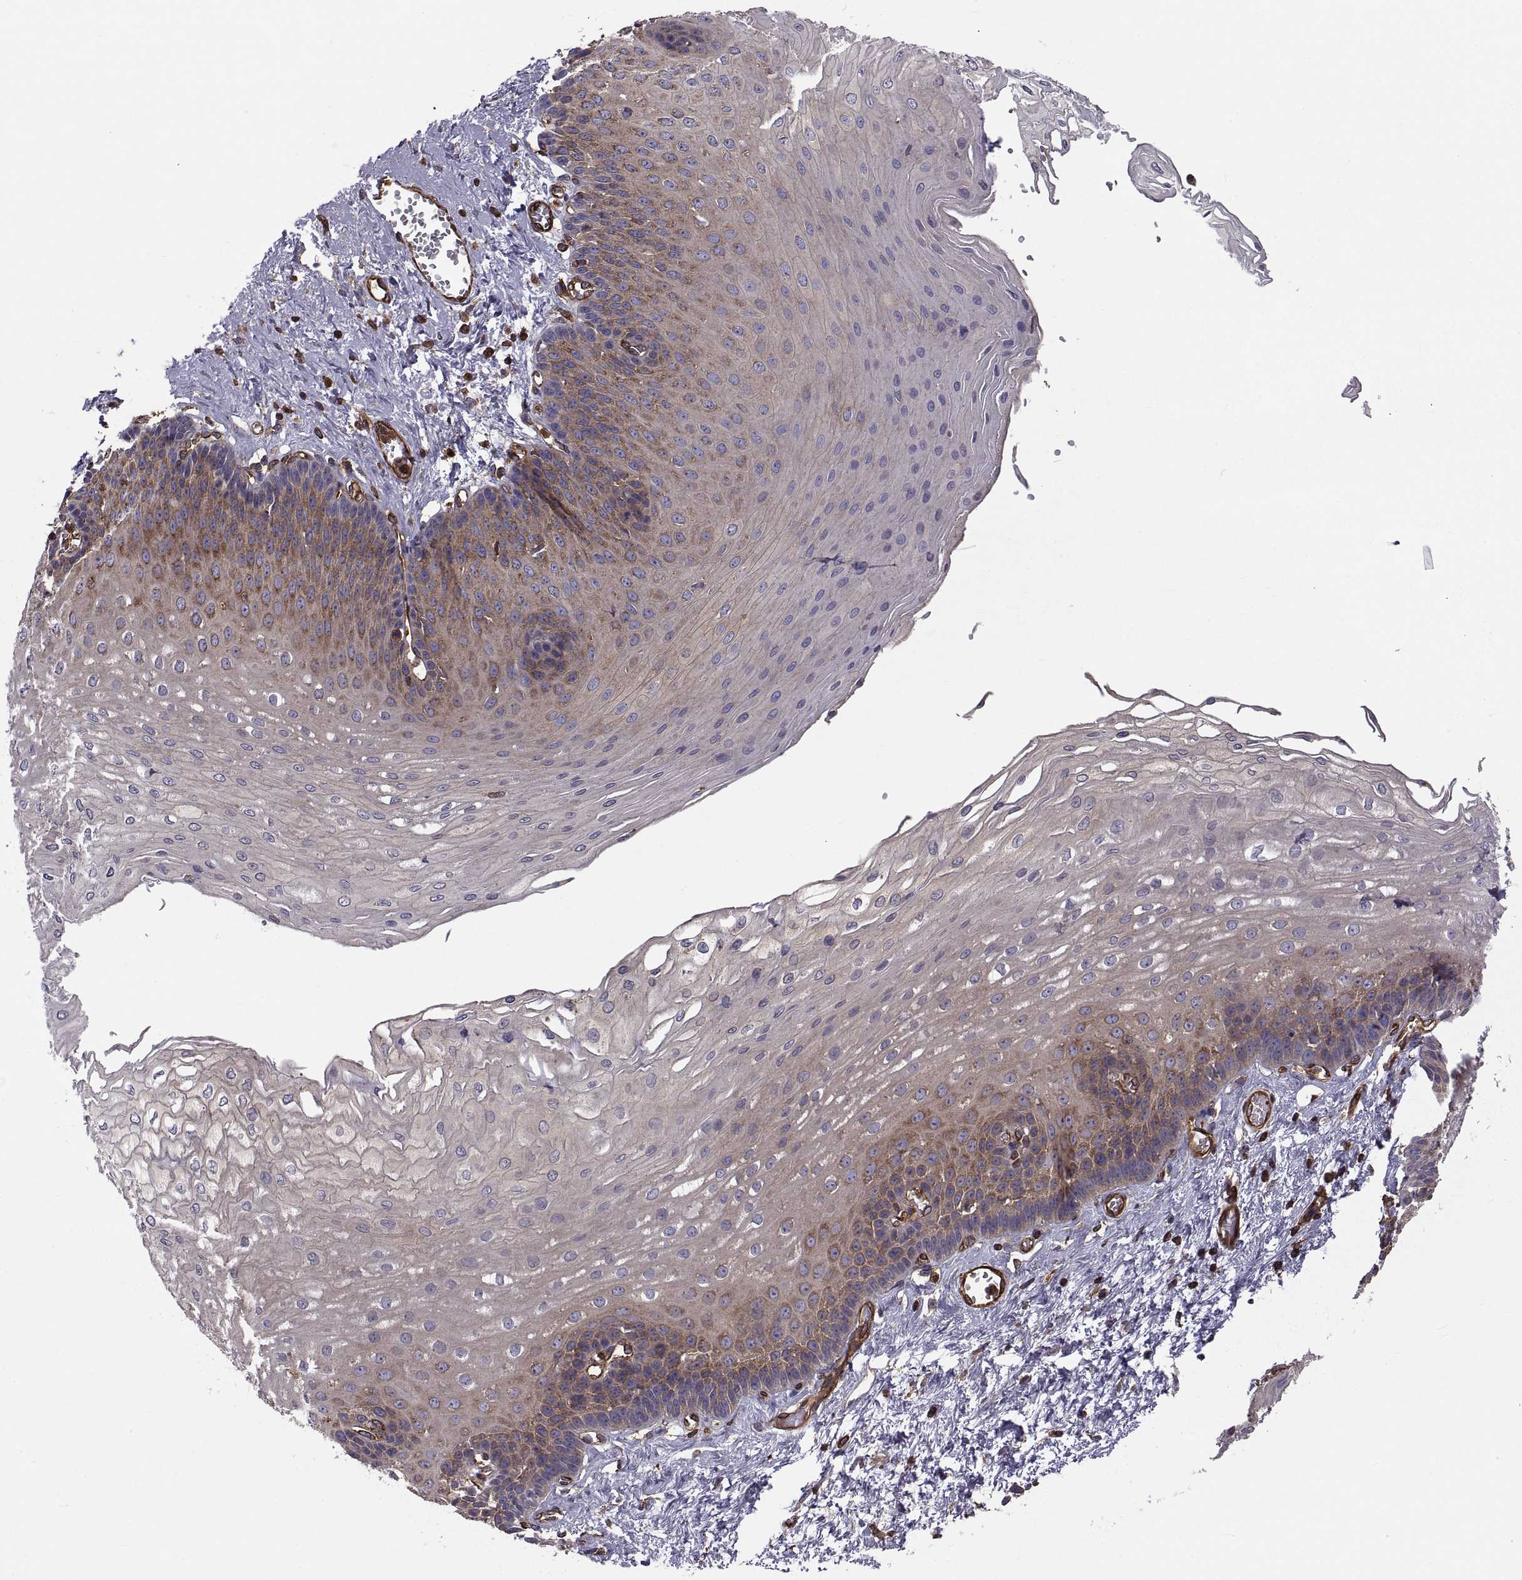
{"staining": {"intensity": "strong", "quantity": "<25%", "location": "cytoplasmic/membranous"}, "tissue": "esophagus", "cell_type": "Squamous epithelial cells", "image_type": "normal", "snomed": [{"axis": "morphology", "description": "Normal tissue, NOS"}, {"axis": "topography", "description": "Esophagus"}], "caption": "Protein expression analysis of normal esophagus demonstrates strong cytoplasmic/membranous staining in about <25% of squamous epithelial cells. (IHC, brightfield microscopy, high magnification).", "gene": "MYH9", "patient": {"sex": "female", "age": 62}}